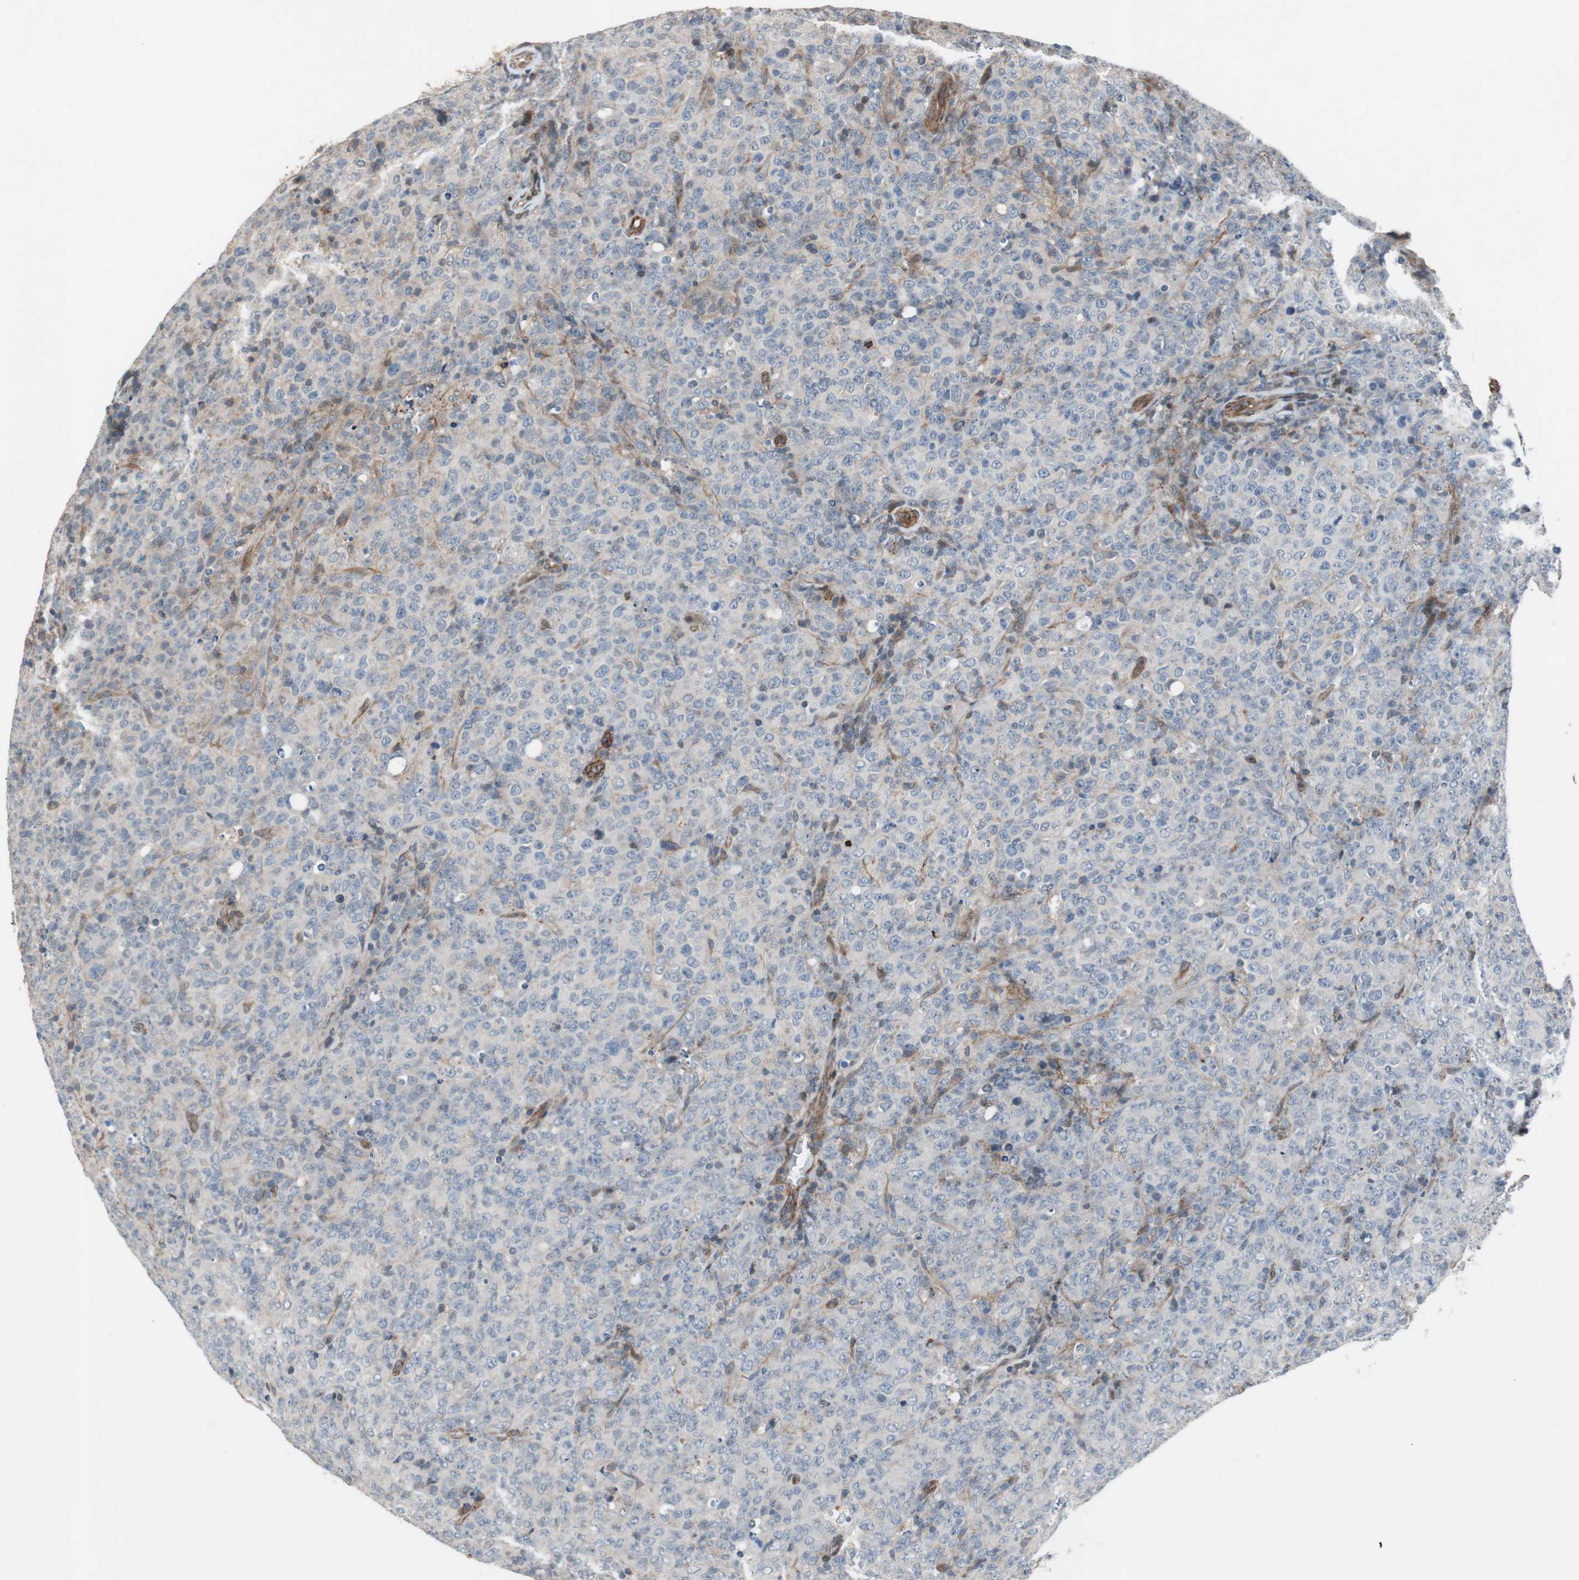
{"staining": {"intensity": "negative", "quantity": "none", "location": "none"}, "tissue": "lymphoma", "cell_type": "Tumor cells", "image_type": "cancer", "snomed": [{"axis": "morphology", "description": "Malignant lymphoma, non-Hodgkin's type, High grade"}, {"axis": "topography", "description": "Tonsil"}], "caption": "DAB immunohistochemical staining of human lymphoma displays no significant staining in tumor cells.", "gene": "GRHL1", "patient": {"sex": "female", "age": 36}}